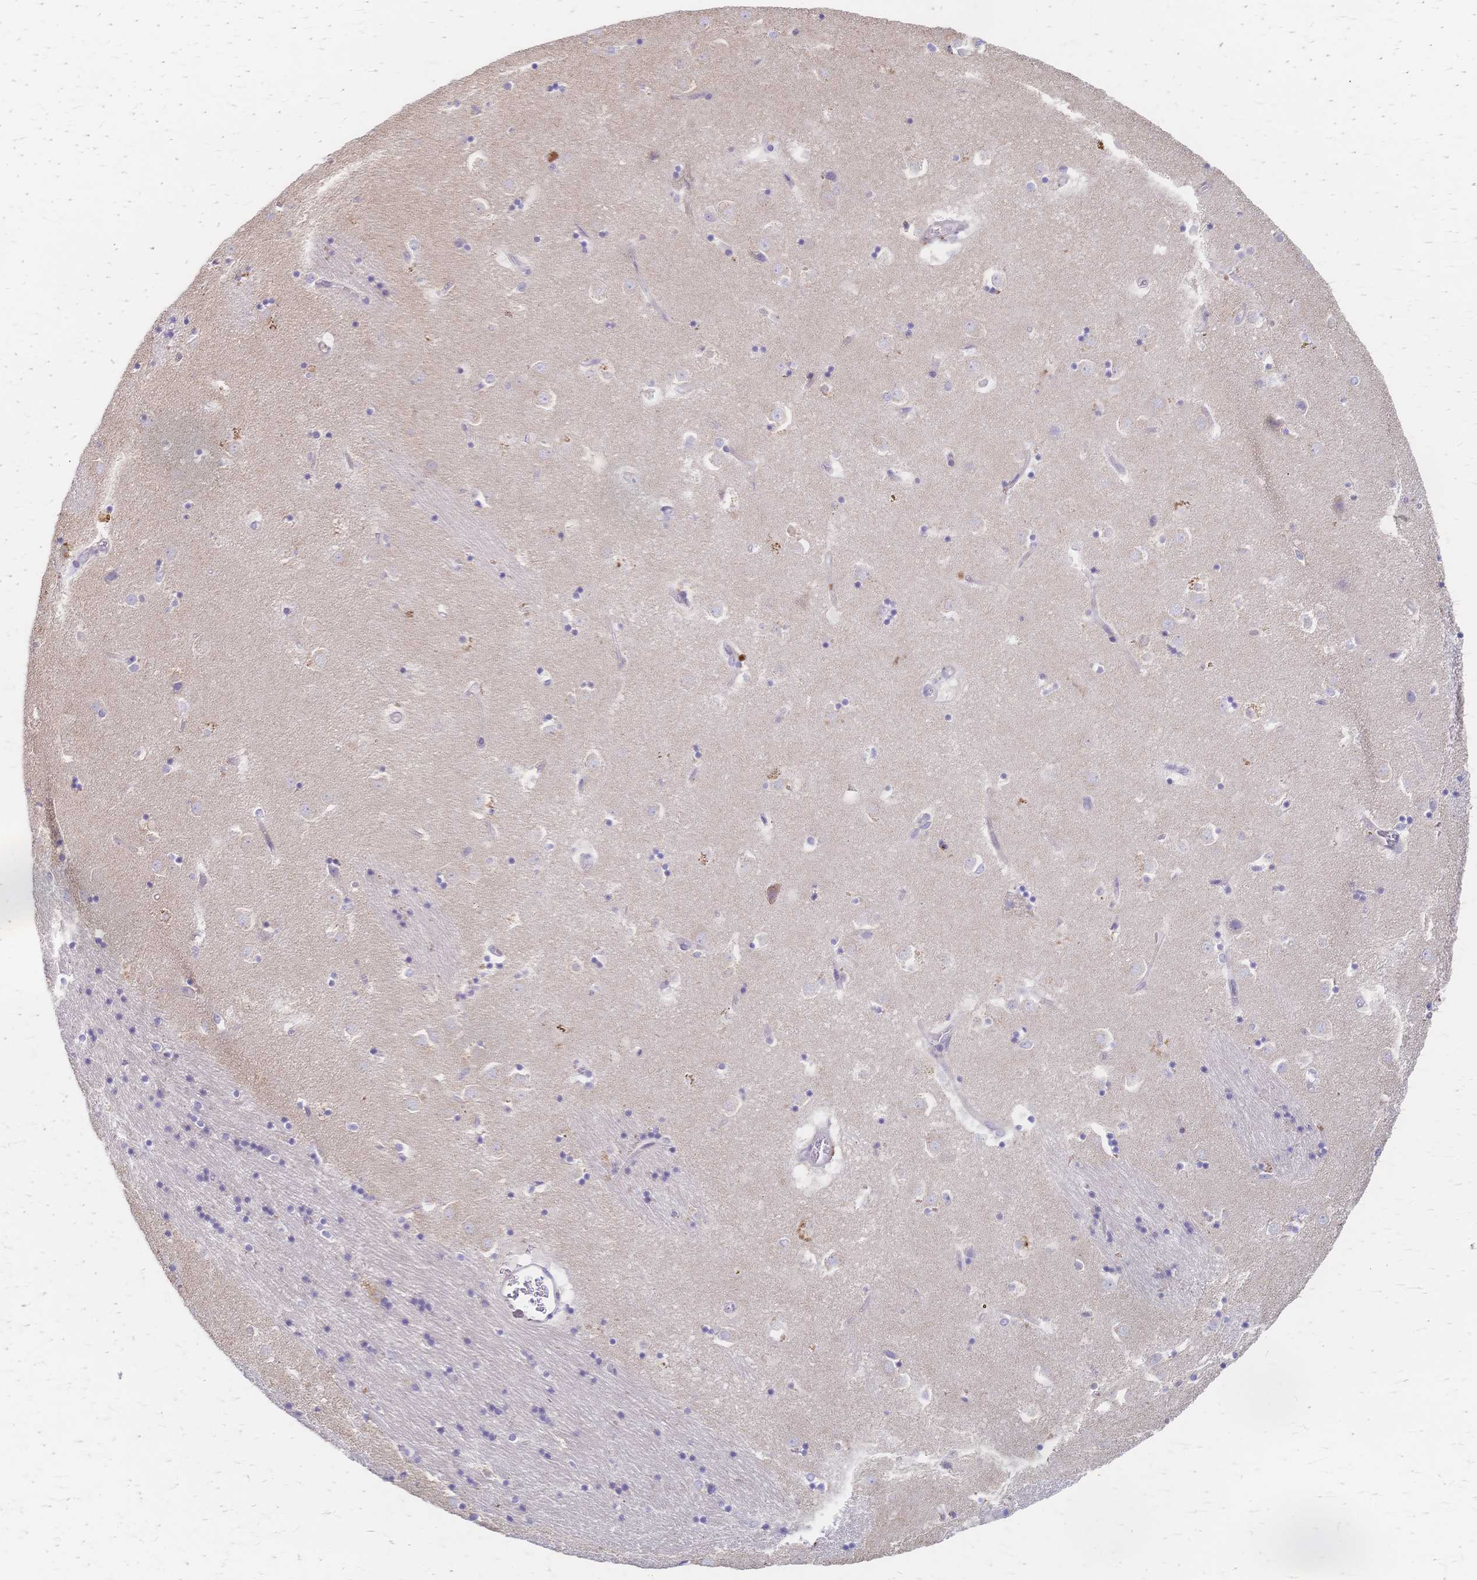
{"staining": {"intensity": "negative", "quantity": "none", "location": "none"}, "tissue": "caudate", "cell_type": "Glial cells", "image_type": "normal", "snomed": [{"axis": "morphology", "description": "Normal tissue, NOS"}, {"axis": "topography", "description": "Lateral ventricle wall"}], "caption": "There is no significant positivity in glial cells of caudate. The staining is performed using DAB (3,3'-diaminobenzidine) brown chromogen with nuclei counter-stained in using hematoxylin.", "gene": "CYB5A", "patient": {"sex": "male", "age": 58}}